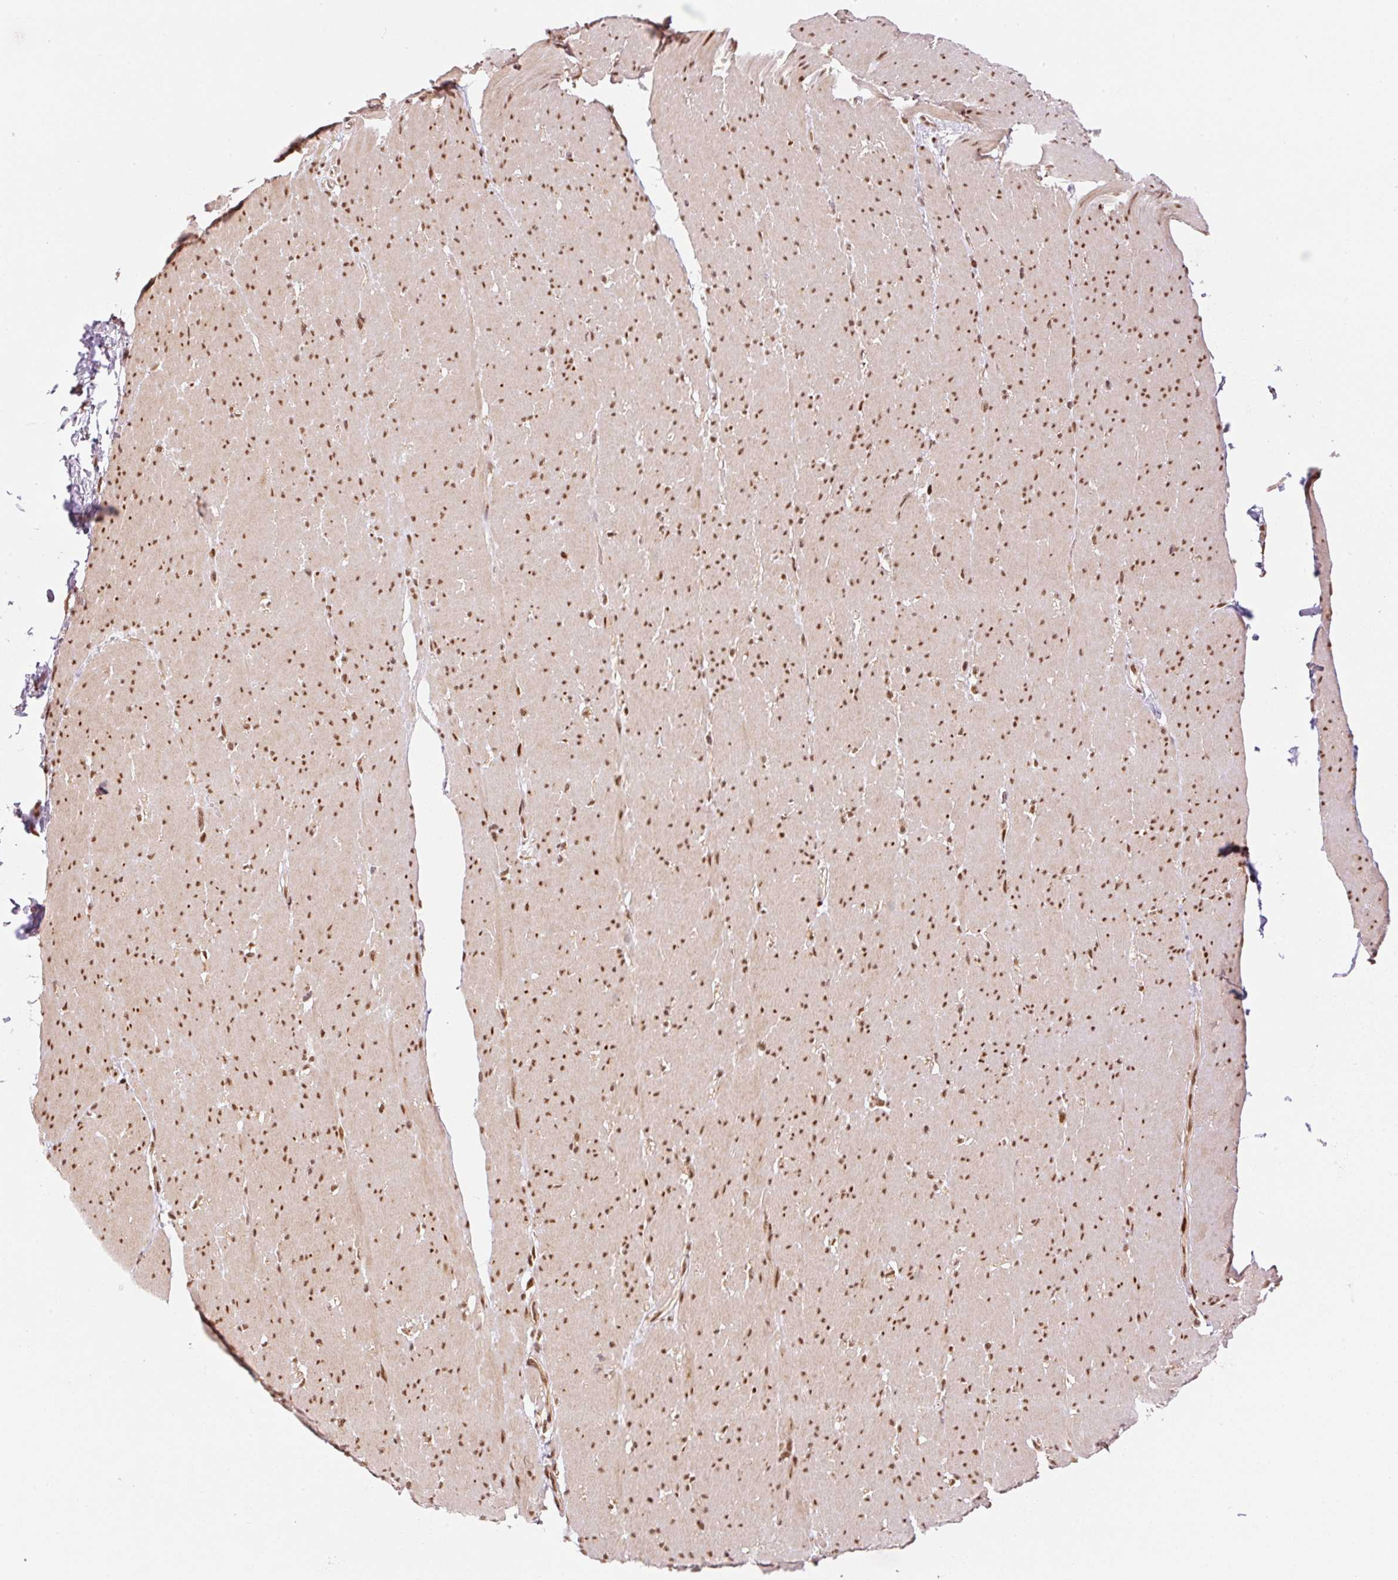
{"staining": {"intensity": "moderate", "quantity": ">75%", "location": "nuclear"}, "tissue": "smooth muscle", "cell_type": "Smooth muscle cells", "image_type": "normal", "snomed": [{"axis": "morphology", "description": "Normal tissue, NOS"}, {"axis": "topography", "description": "Smooth muscle"}, {"axis": "topography", "description": "Rectum"}], "caption": "A brown stain highlights moderate nuclear expression of a protein in smooth muscle cells of normal smooth muscle.", "gene": "INTS8", "patient": {"sex": "male", "age": 53}}